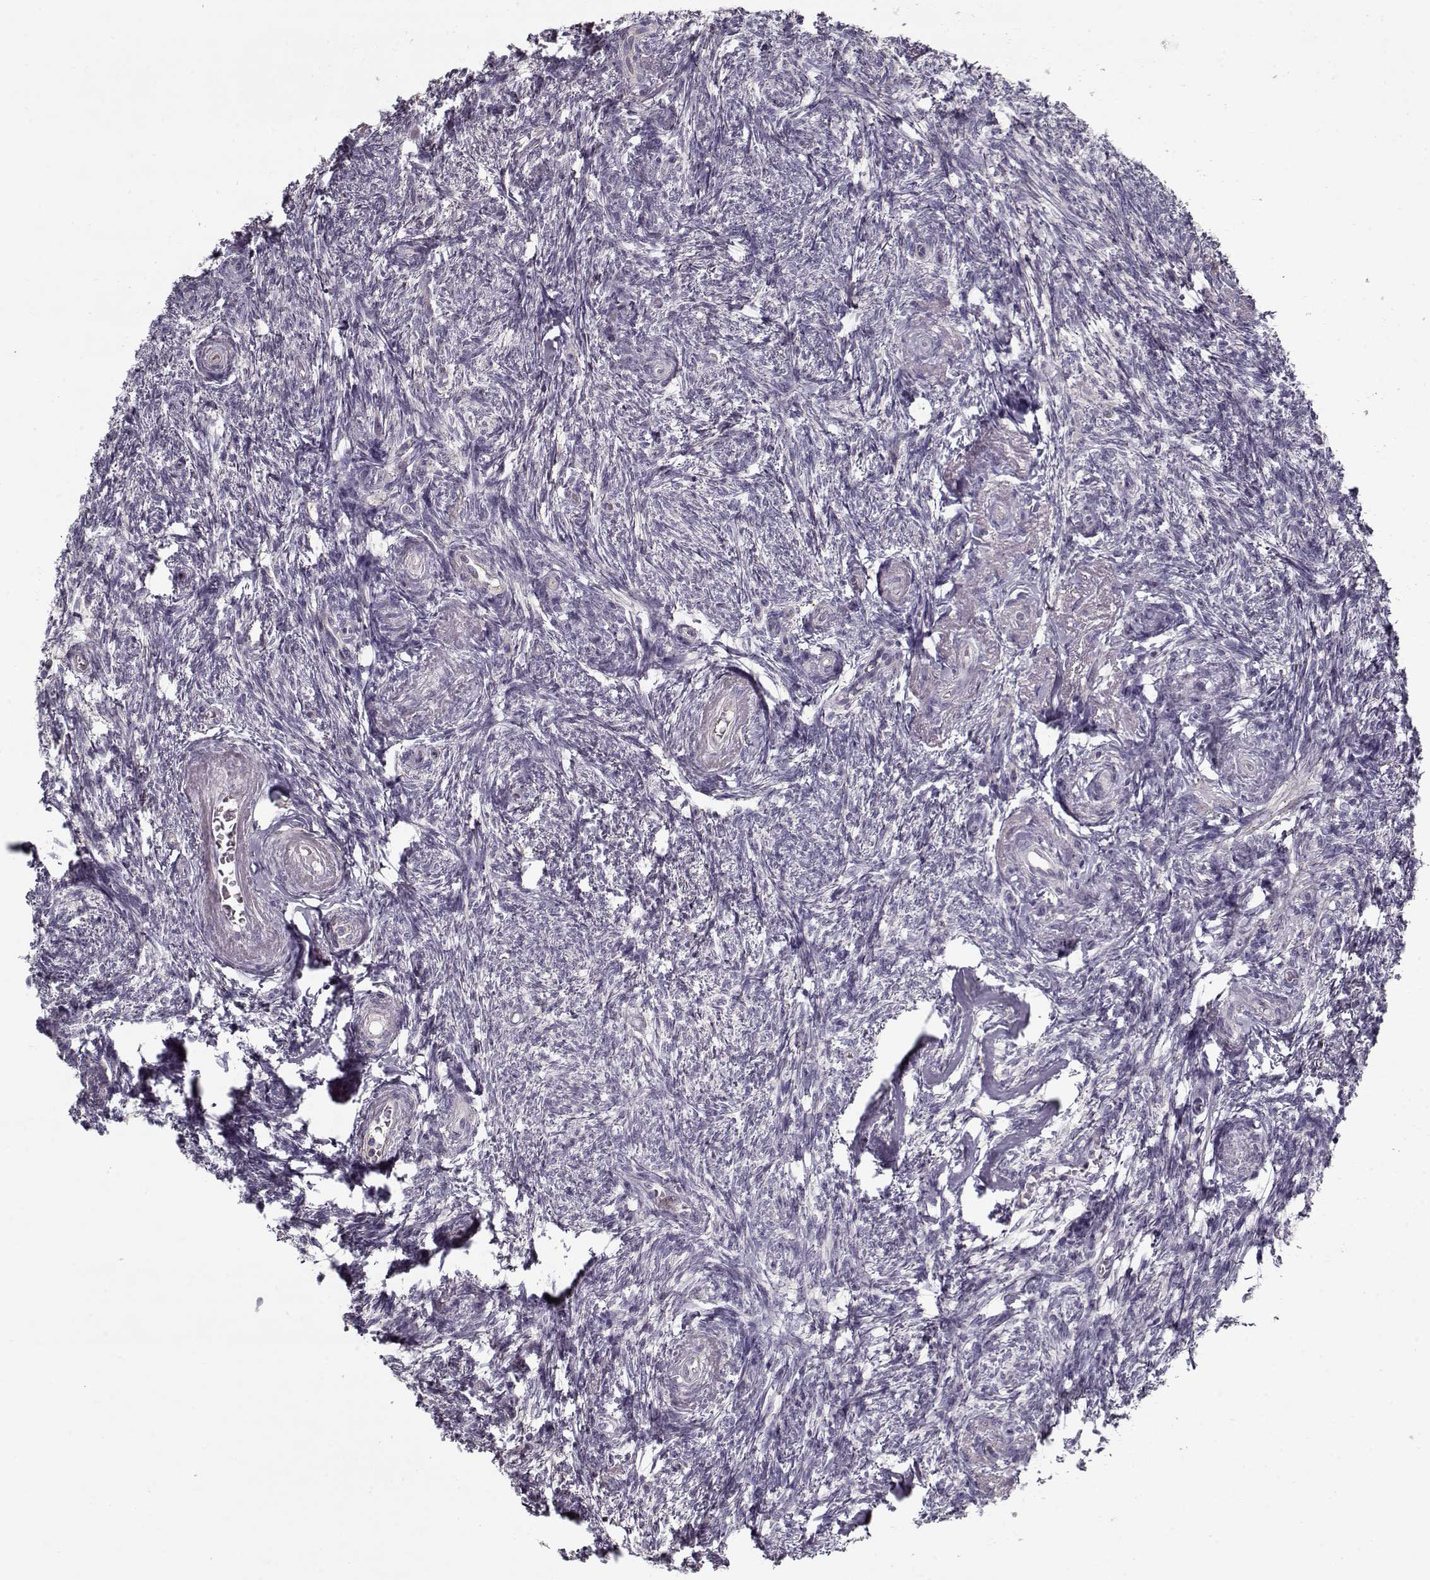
{"staining": {"intensity": "negative", "quantity": "none", "location": "none"}, "tissue": "ovary", "cell_type": "Follicle cells", "image_type": "normal", "snomed": [{"axis": "morphology", "description": "Normal tissue, NOS"}, {"axis": "topography", "description": "Ovary"}], "caption": "High magnification brightfield microscopy of normal ovary stained with DAB (brown) and counterstained with hematoxylin (blue): follicle cells show no significant positivity.", "gene": "UNC13D", "patient": {"sex": "female", "age": 72}}